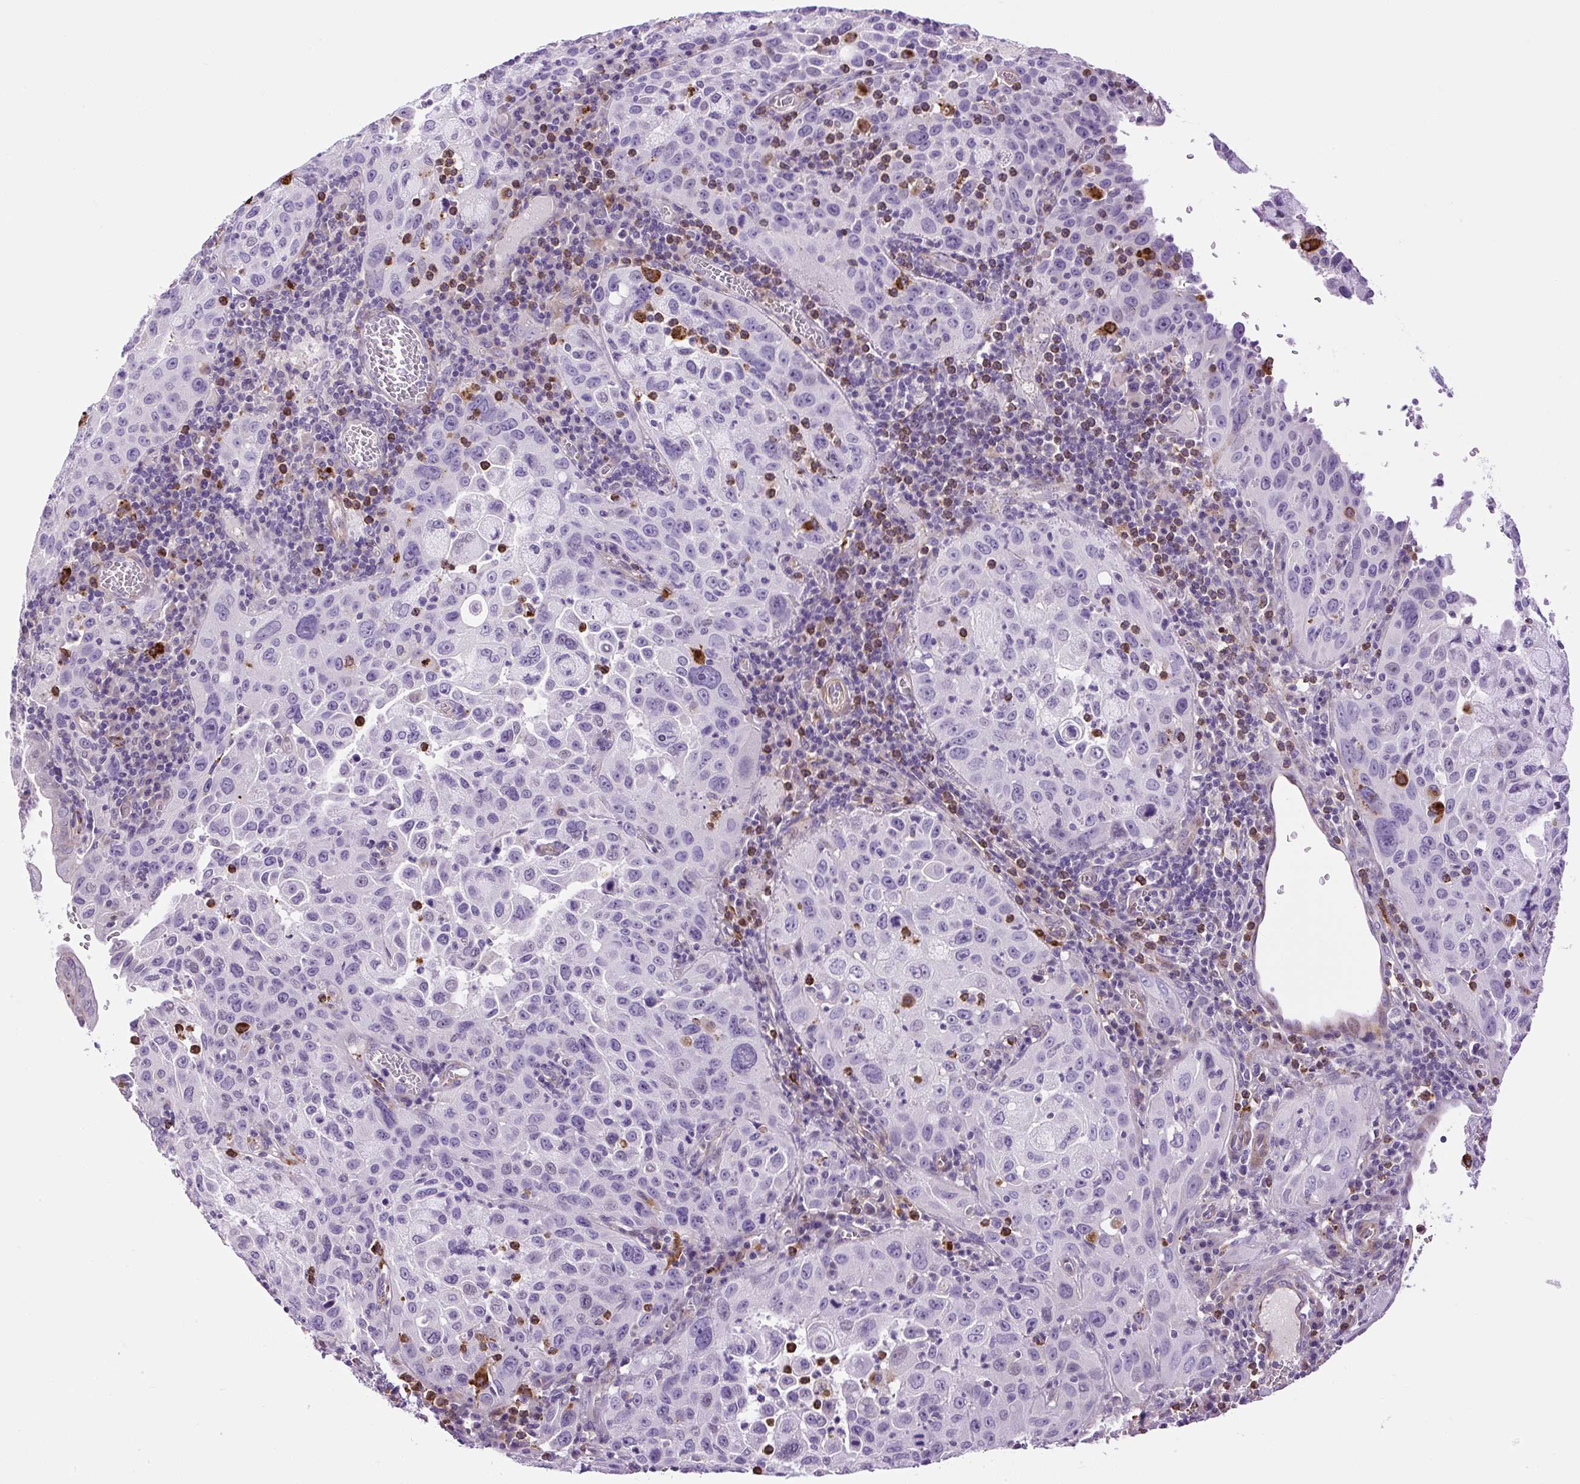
{"staining": {"intensity": "negative", "quantity": "none", "location": "none"}, "tissue": "cervical cancer", "cell_type": "Tumor cells", "image_type": "cancer", "snomed": [{"axis": "morphology", "description": "Squamous cell carcinoma, NOS"}, {"axis": "topography", "description": "Cervix"}], "caption": "Micrograph shows no significant protein expression in tumor cells of cervical cancer (squamous cell carcinoma). (DAB IHC with hematoxylin counter stain).", "gene": "VWA7", "patient": {"sex": "female", "age": 42}}